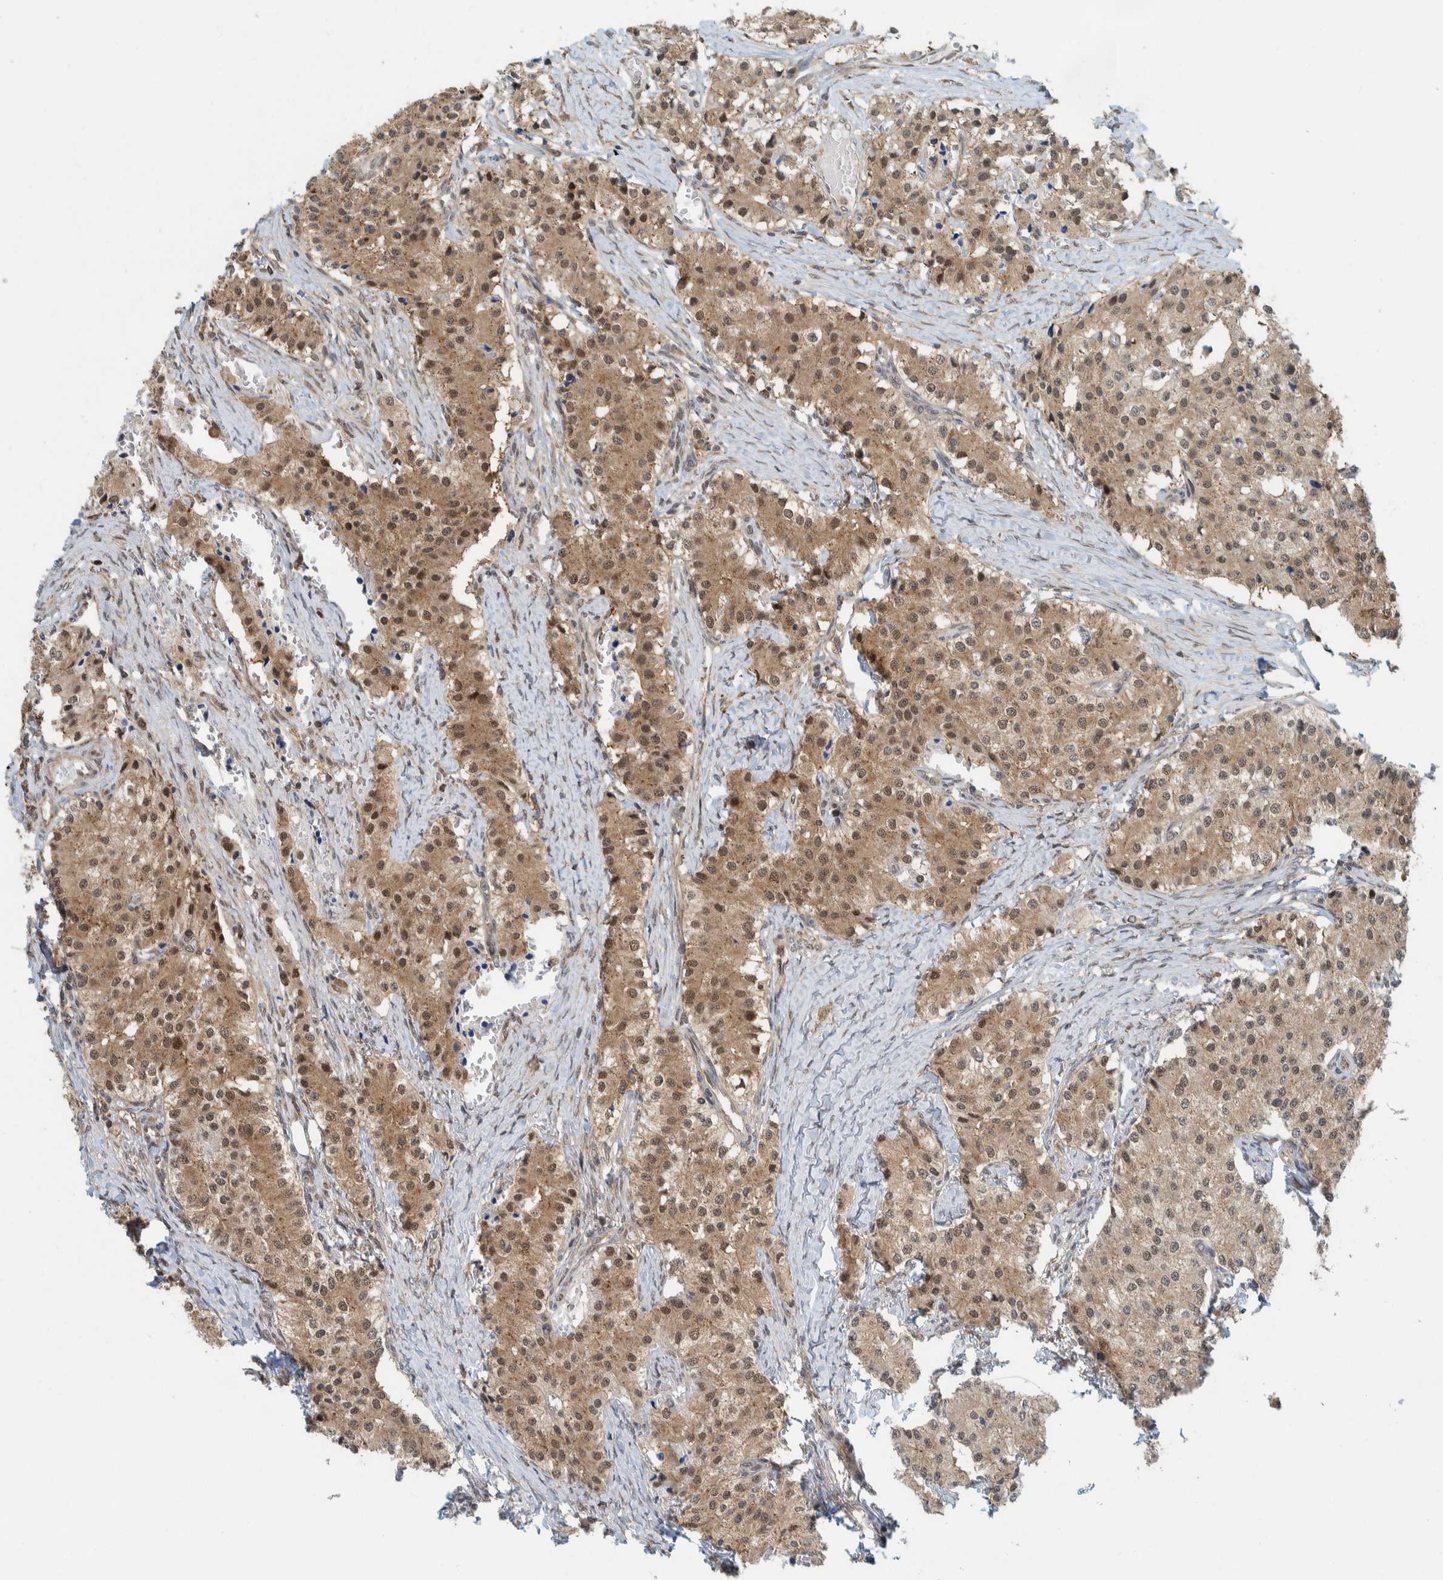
{"staining": {"intensity": "moderate", "quantity": ">75%", "location": "cytoplasmic/membranous,nuclear"}, "tissue": "carcinoid", "cell_type": "Tumor cells", "image_type": "cancer", "snomed": [{"axis": "morphology", "description": "Carcinoid, malignant, NOS"}, {"axis": "topography", "description": "Colon"}], "caption": "Immunohistochemistry (IHC) of human malignant carcinoid displays medium levels of moderate cytoplasmic/membranous and nuclear positivity in about >75% of tumor cells. The staining is performed using DAB brown chromogen to label protein expression. The nuclei are counter-stained blue using hematoxylin.", "gene": "COPS3", "patient": {"sex": "female", "age": 52}}